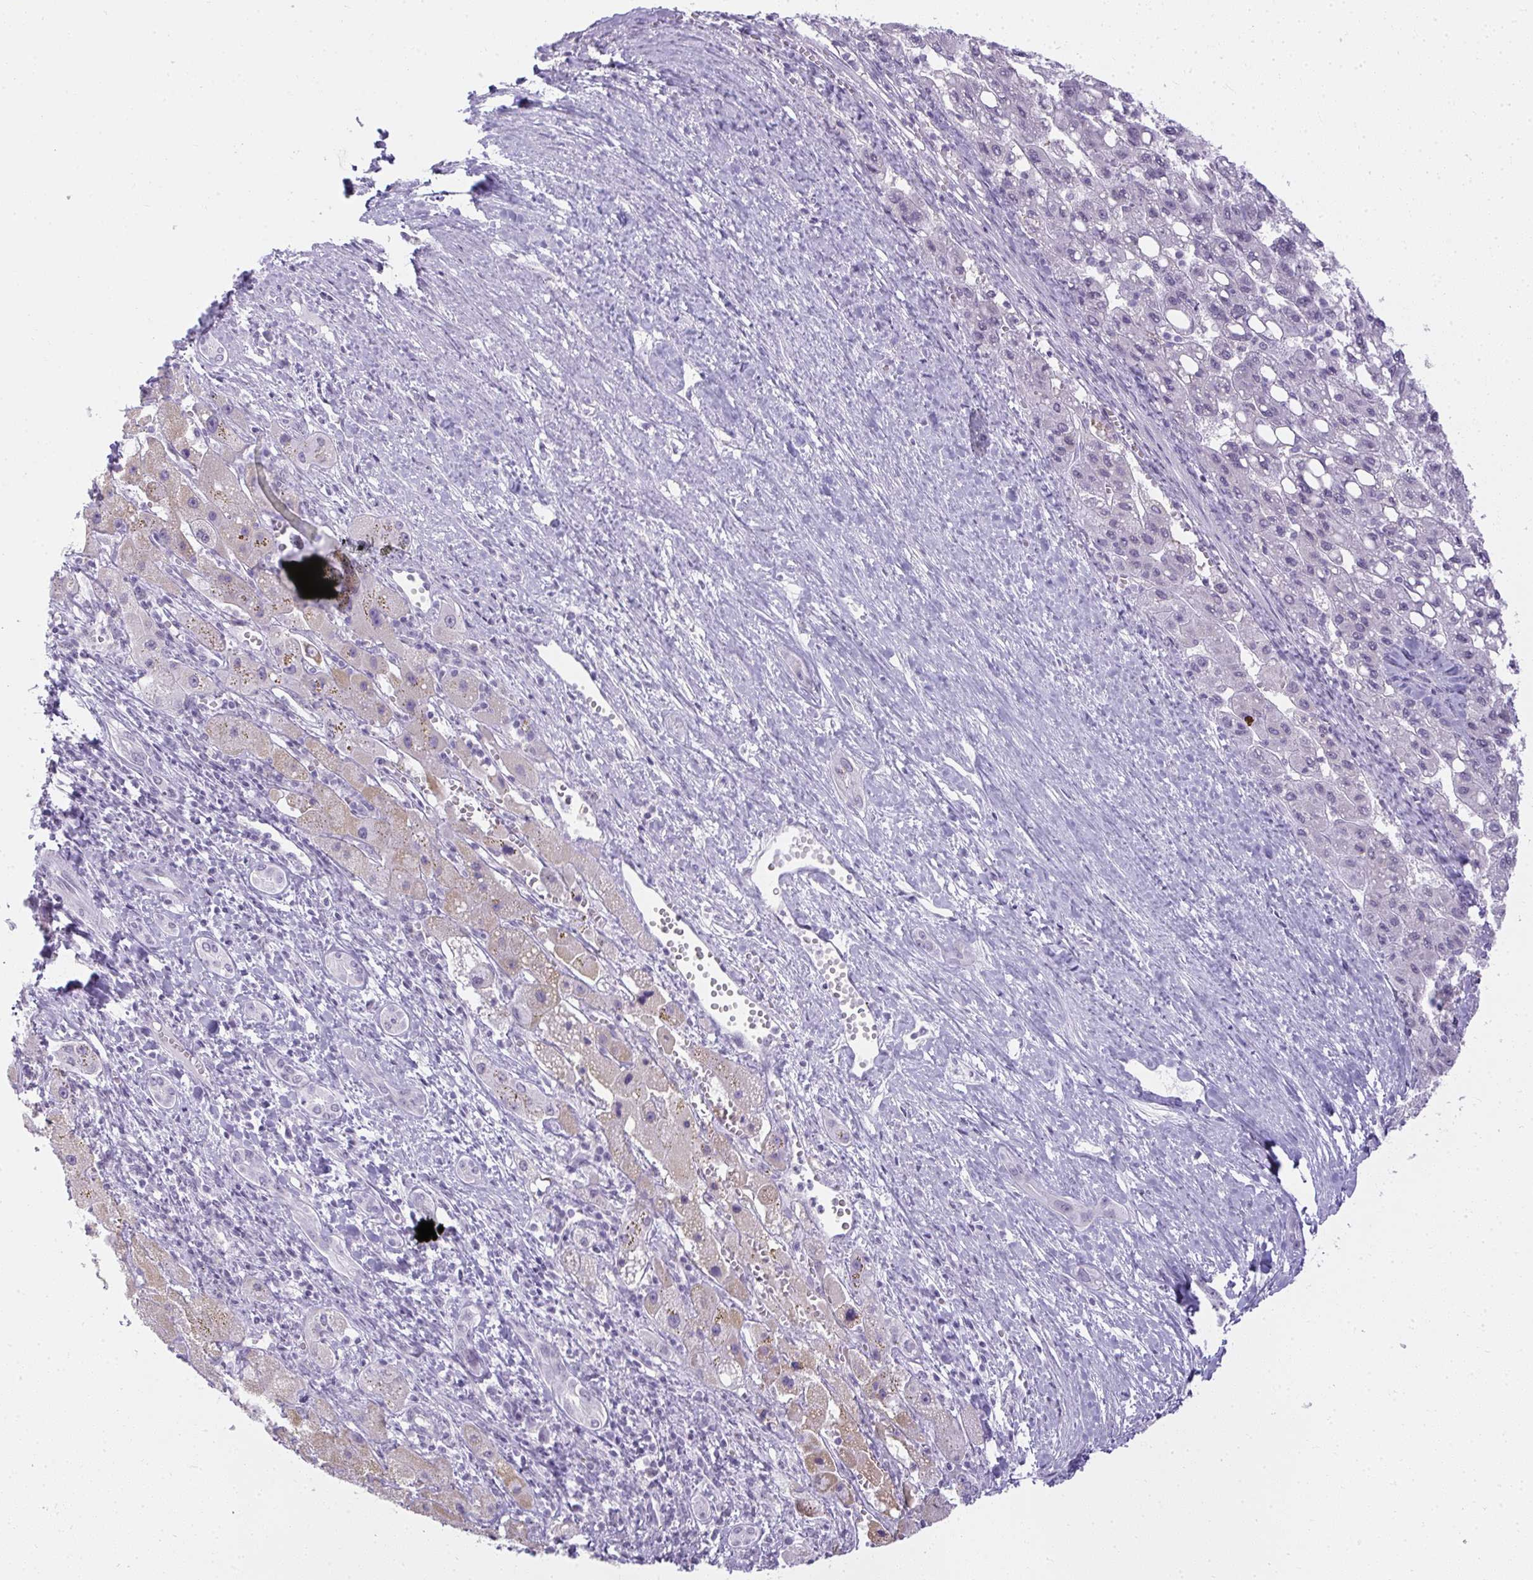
{"staining": {"intensity": "negative", "quantity": "none", "location": "none"}, "tissue": "liver cancer", "cell_type": "Tumor cells", "image_type": "cancer", "snomed": [{"axis": "morphology", "description": "Carcinoma, Hepatocellular, NOS"}, {"axis": "topography", "description": "Liver"}], "caption": "Protein analysis of liver hepatocellular carcinoma displays no significant positivity in tumor cells.", "gene": "PLA2G1B", "patient": {"sex": "female", "age": 82}}